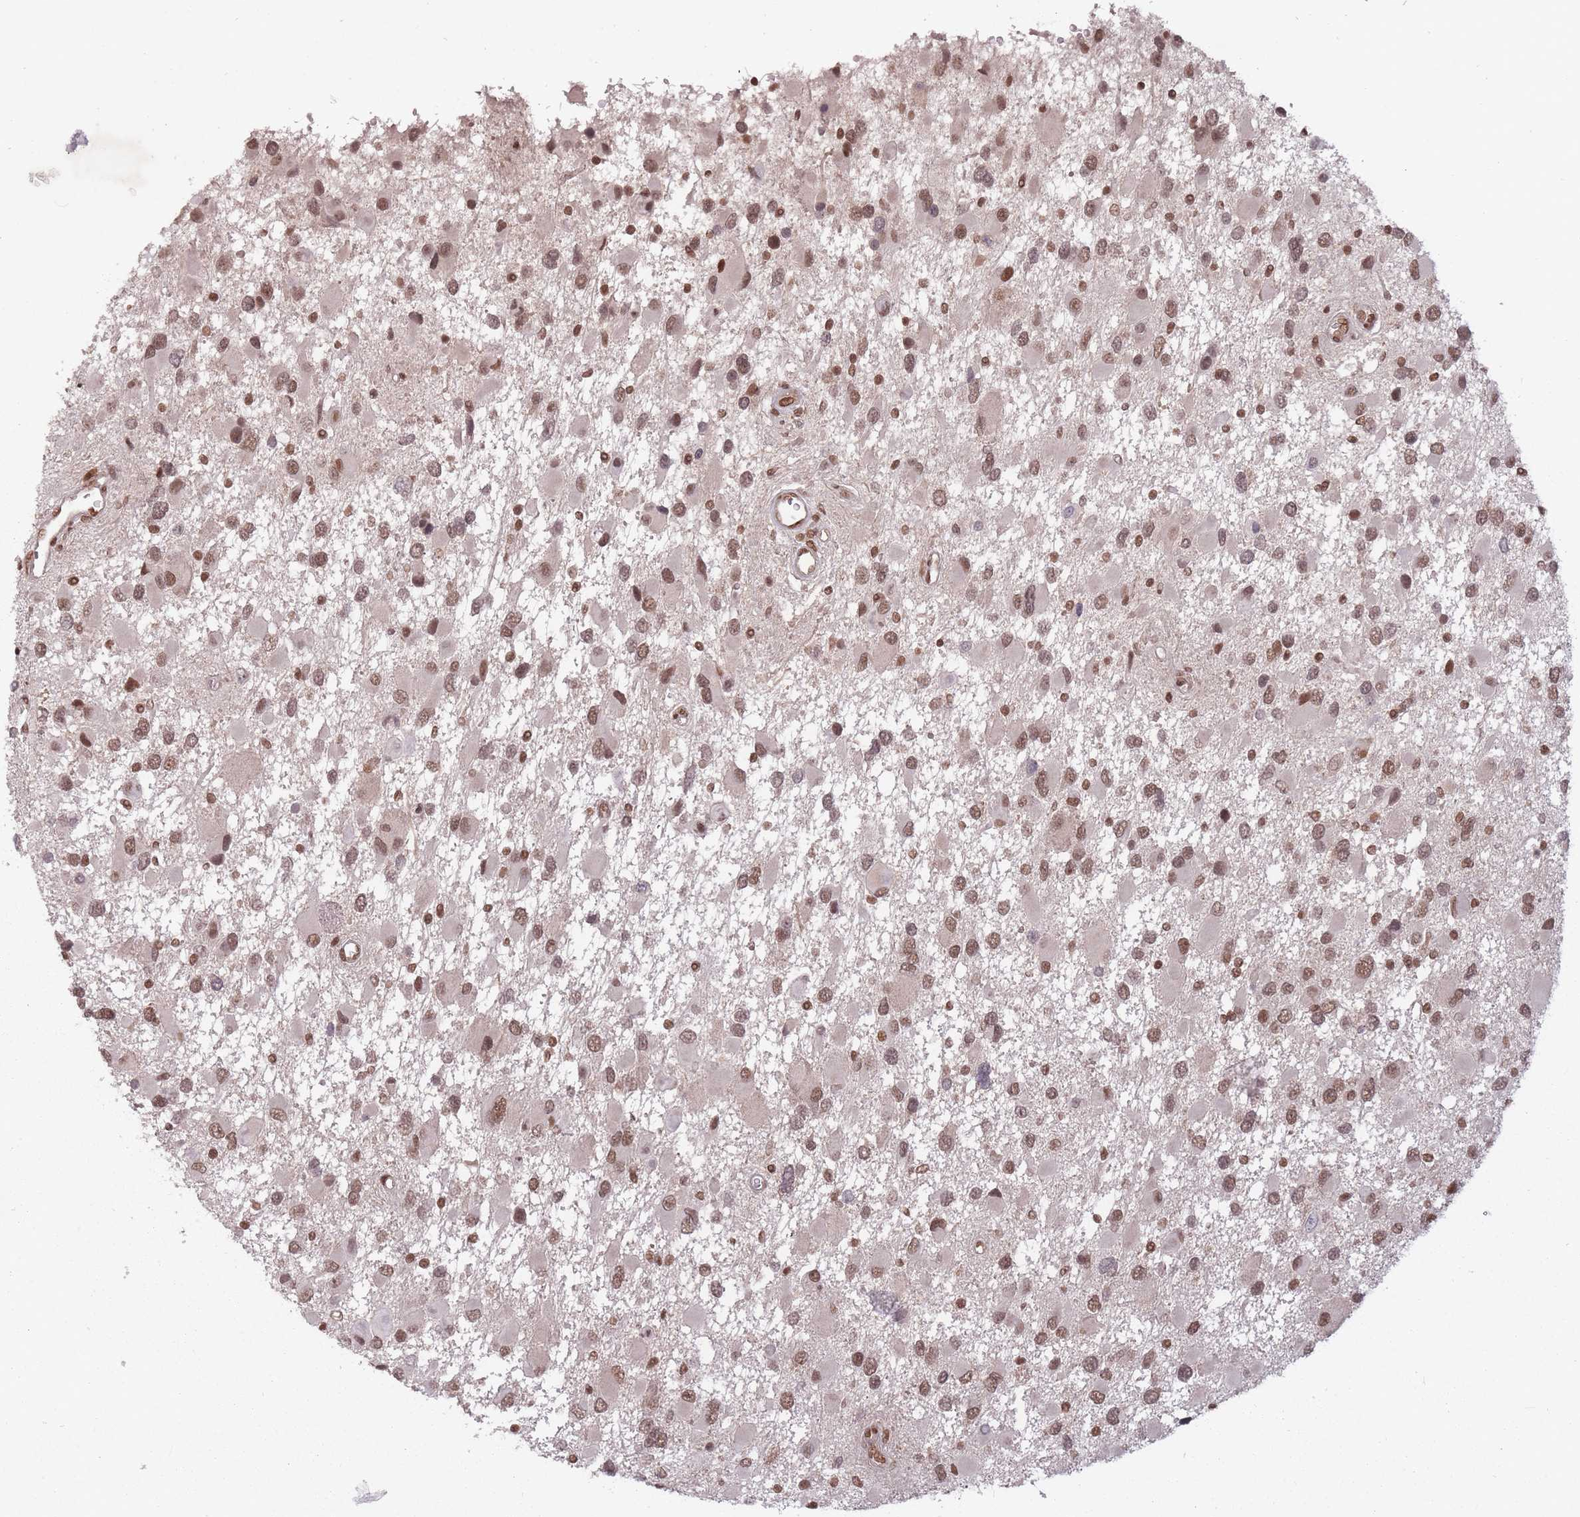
{"staining": {"intensity": "moderate", "quantity": ">75%", "location": "nuclear"}, "tissue": "glioma", "cell_type": "Tumor cells", "image_type": "cancer", "snomed": [{"axis": "morphology", "description": "Glioma, malignant, High grade"}, {"axis": "topography", "description": "Brain"}], "caption": "A micrograph of human glioma stained for a protein displays moderate nuclear brown staining in tumor cells.", "gene": "TMED3", "patient": {"sex": "male", "age": 53}}